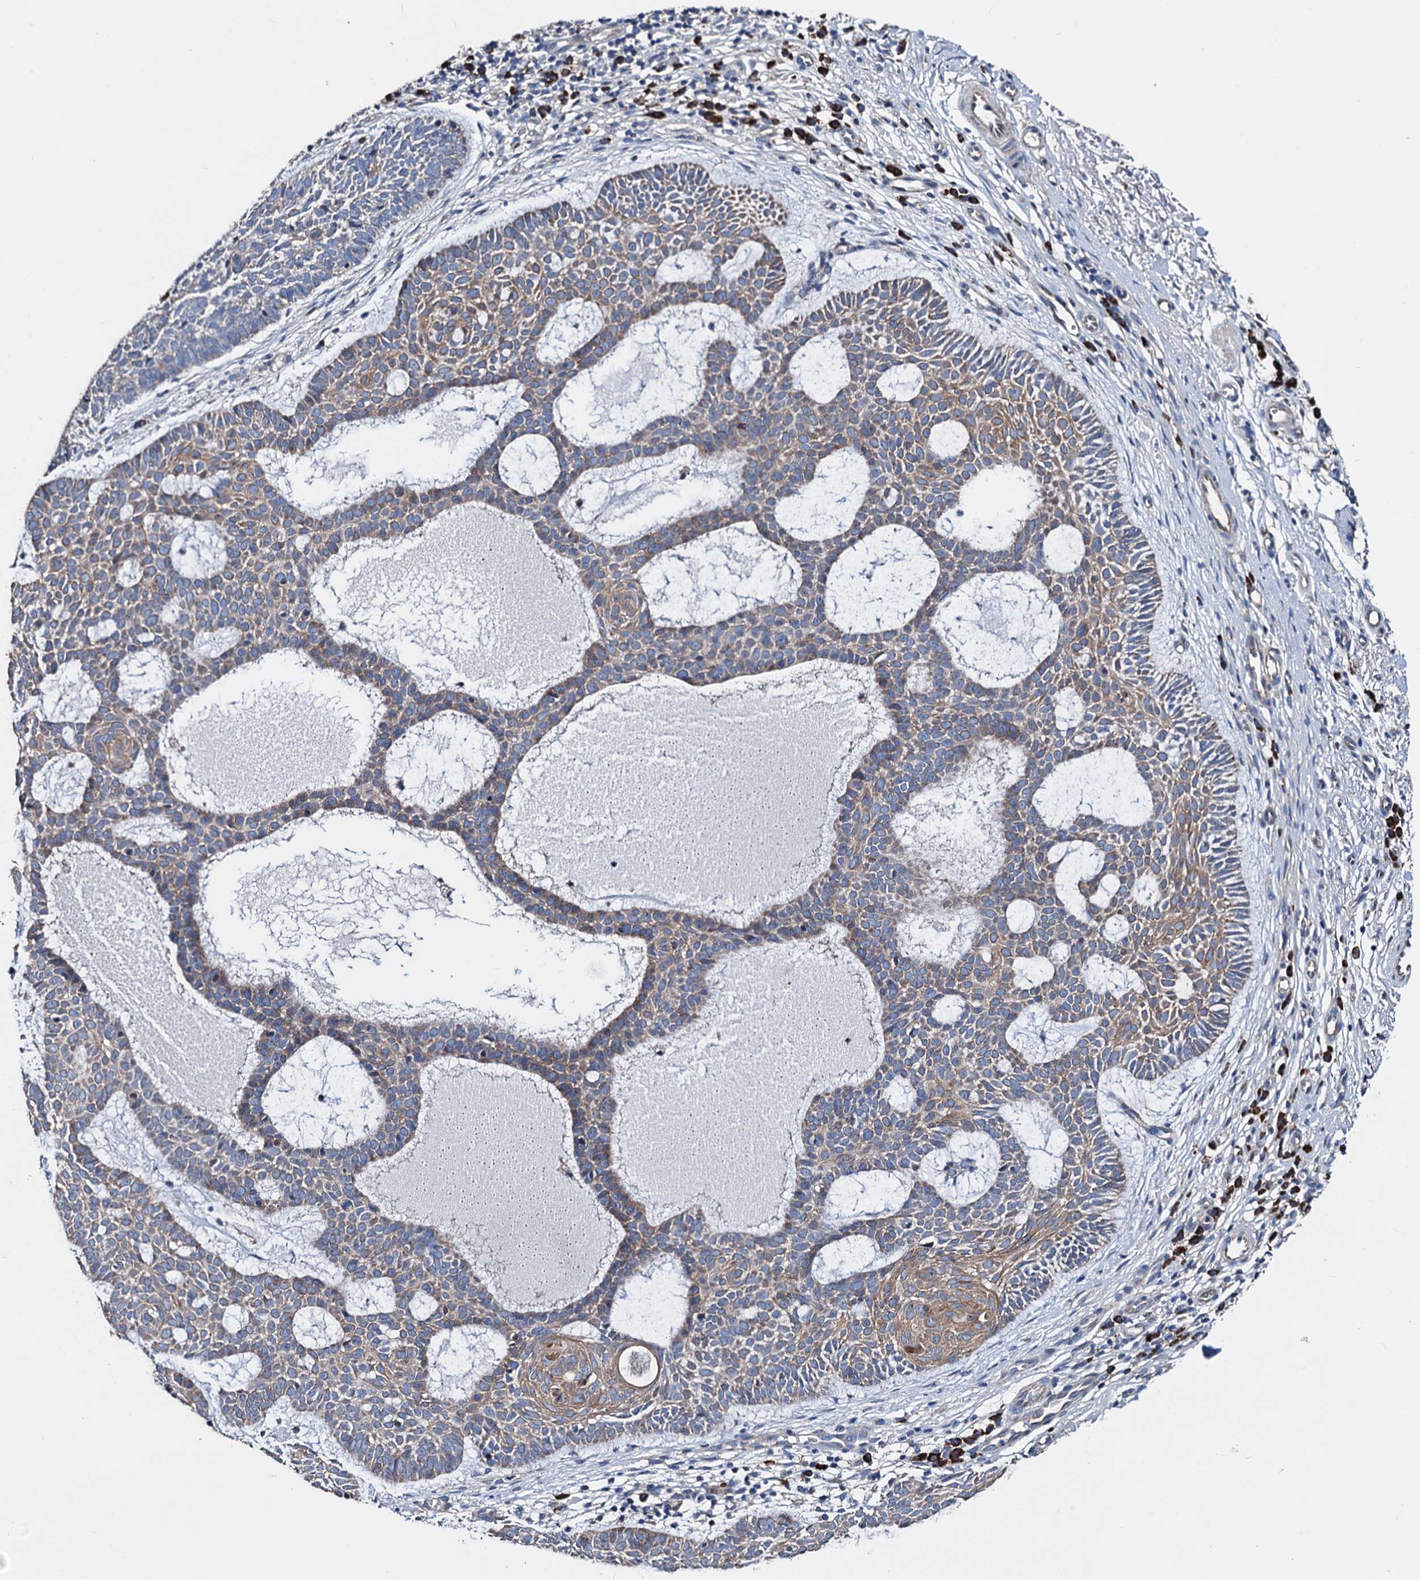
{"staining": {"intensity": "moderate", "quantity": "25%-75%", "location": "cytoplasmic/membranous"}, "tissue": "skin cancer", "cell_type": "Tumor cells", "image_type": "cancer", "snomed": [{"axis": "morphology", "description": "Basal cell carcinoma"}, {"axis": "topography", "description": "Skin"}], "caption": "Protein analysis of skin cancer (basal cell carcinoma) tissue shows moderate cytoplasmic/membranous expression in approximately 25%-75% of tumor cells.", "gene": "AKAP11", "patient": {"sex": "male", "age": 85}}